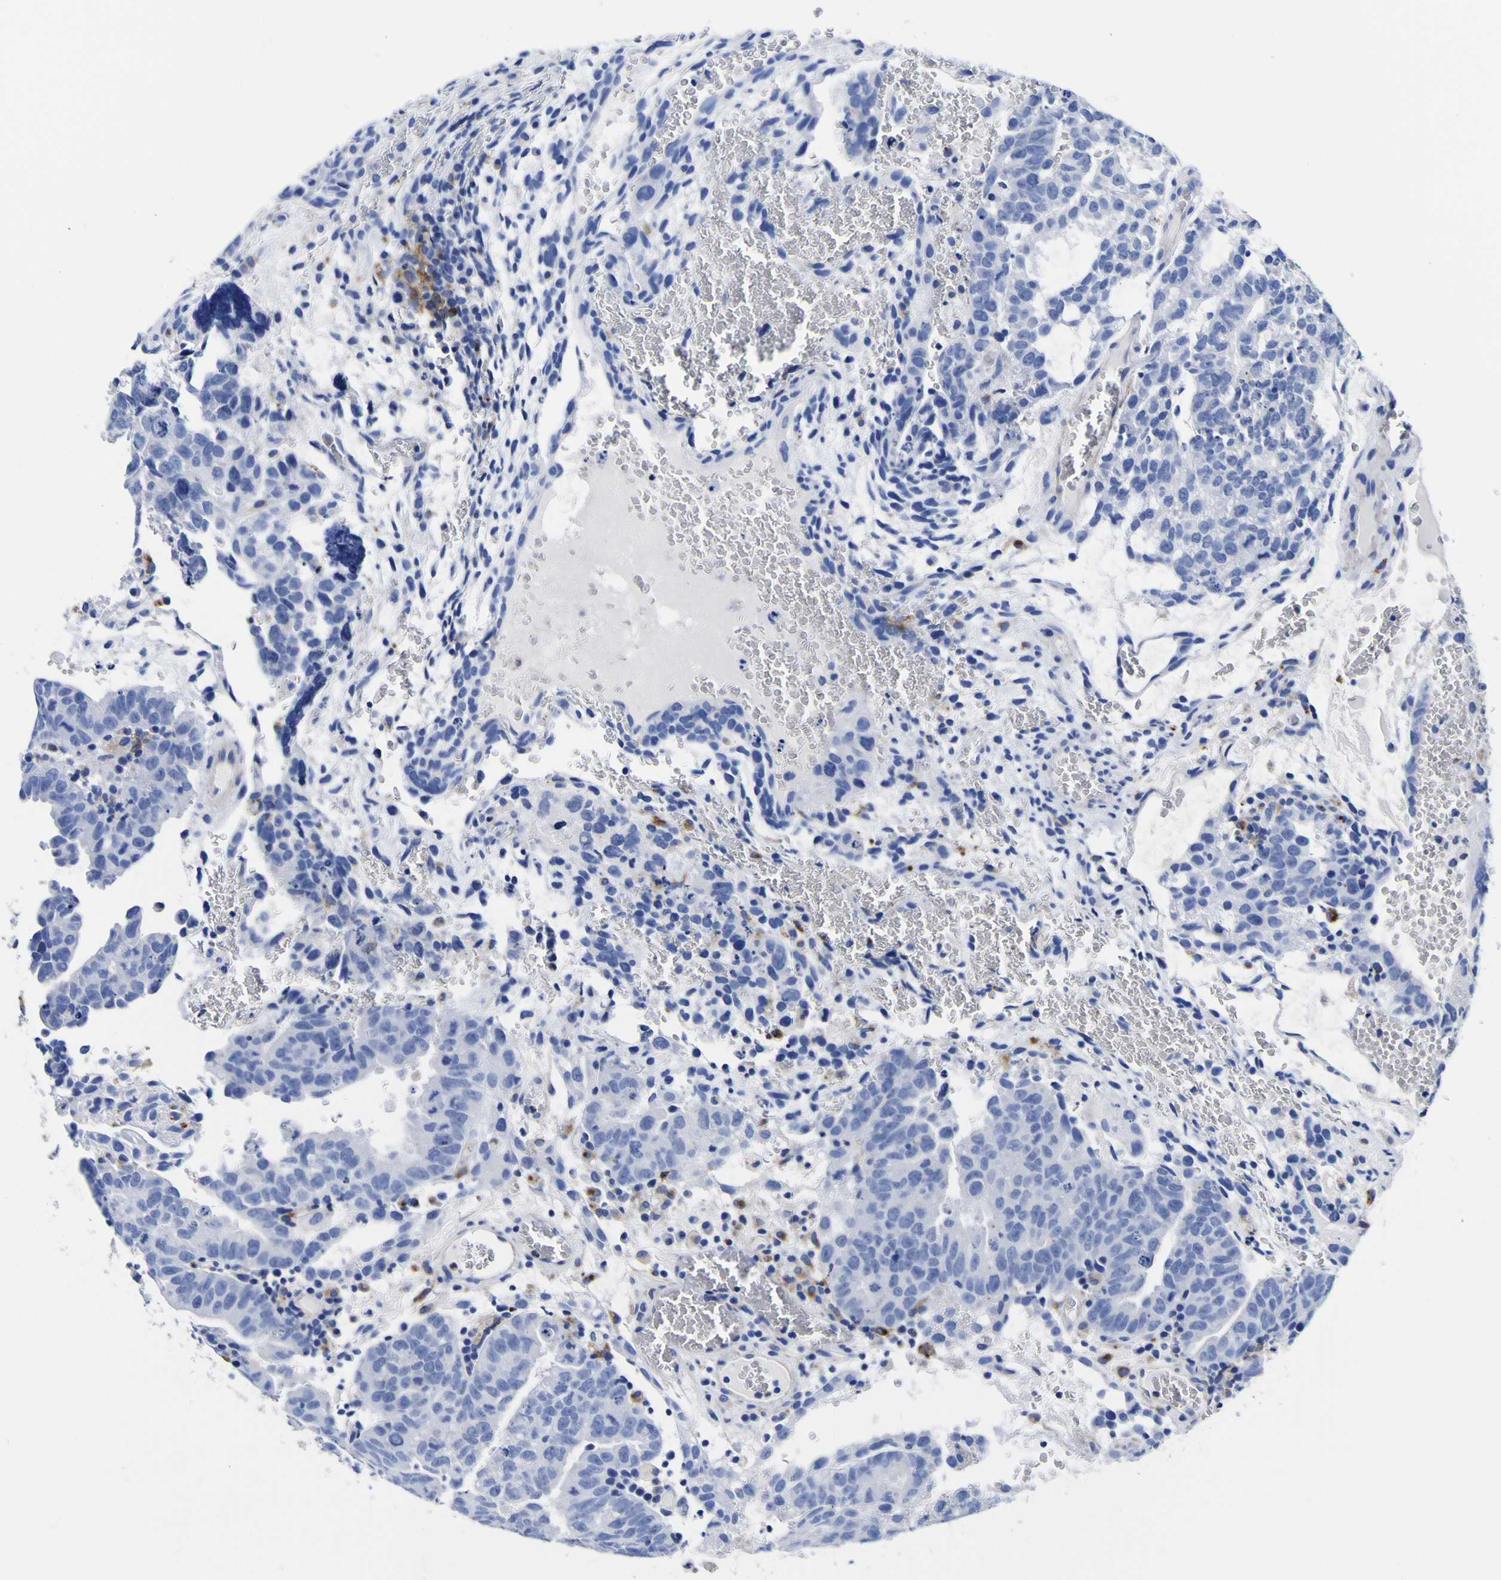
{"staining": {"intensity": "negative", "quantity": "none", "location": "none"}, "tissue": "testis cancer", "cell_type": "Tumor cells", "image_type": "cancer", "snomed": [{"axis": "morphology", "description": "Seminoma, NOS"}, {"axis": "morphology", "description": "Carcinoma, Embryonal, NOS"}, {"axis": "topography", "description": "Testis"}], "caption": "This is a histopathology image of immunohistochemistry (IHC) staining of embryonal carcinoma (testis), which shows no expression in tumor cells.", "gene": "HLA-DQA1", "patient": {"sex": "male", "age": 52}}